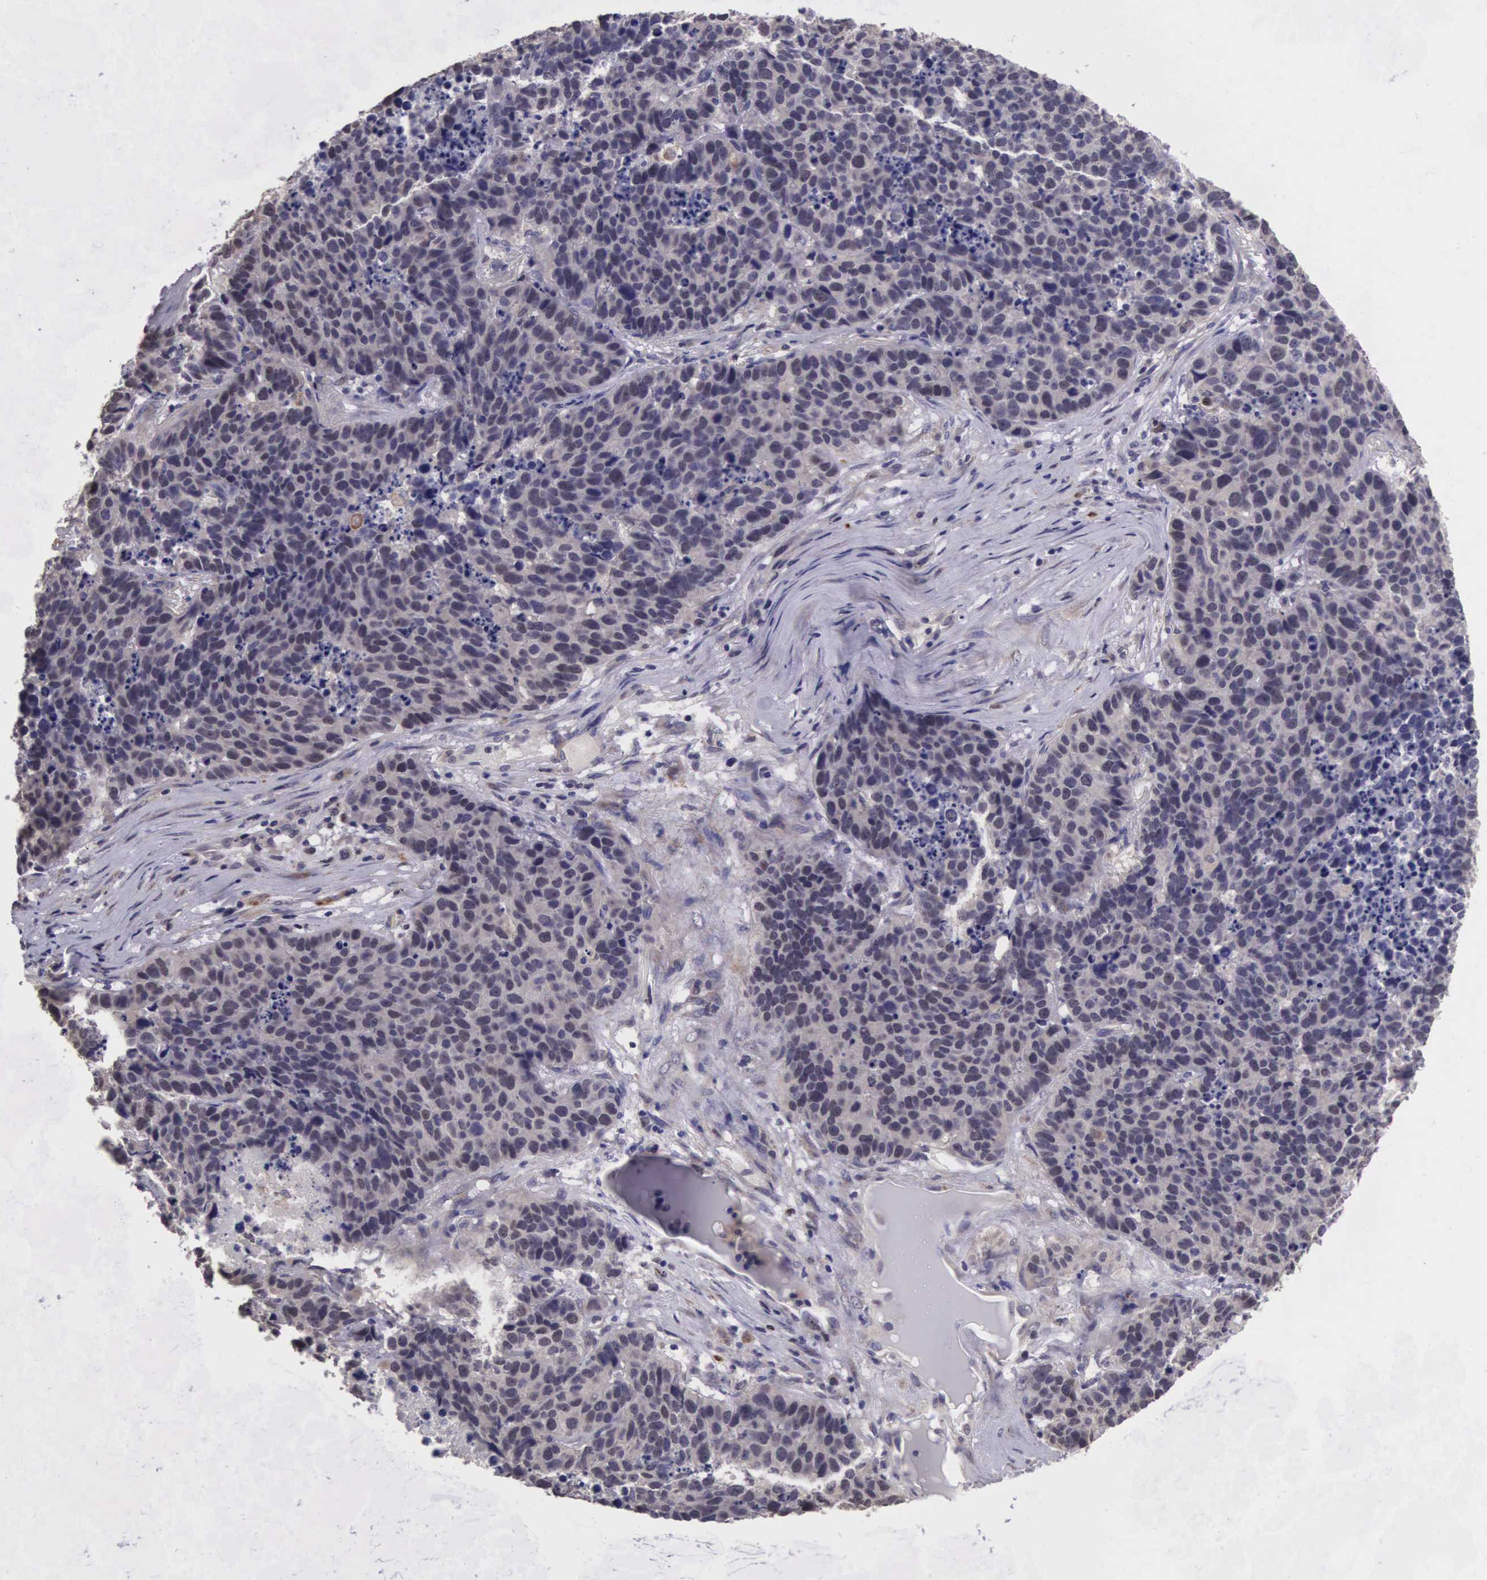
{"staining": {"intensity": "weak", "quantity": ">75%", "location": "cytoplasmic/membranous"}, "tissue": "lung cancer", "cell_type": "Tumor cells", "image_type": "cancer", "snomed": [{"axis": "morphology", "description": "Carcinoid, malignant, NOS"}, {"axis": "topography", "description": "Lung"}], "caption": "High-power microscopy captured an immunohistochemistry photomicrograph of lung carcinoid (malignant), revealing weak cytoplasmic/membranous expression in about >75% of tumor cells.", "gene": "CDC45", "patient": {"sex": "male", "age": 60}}